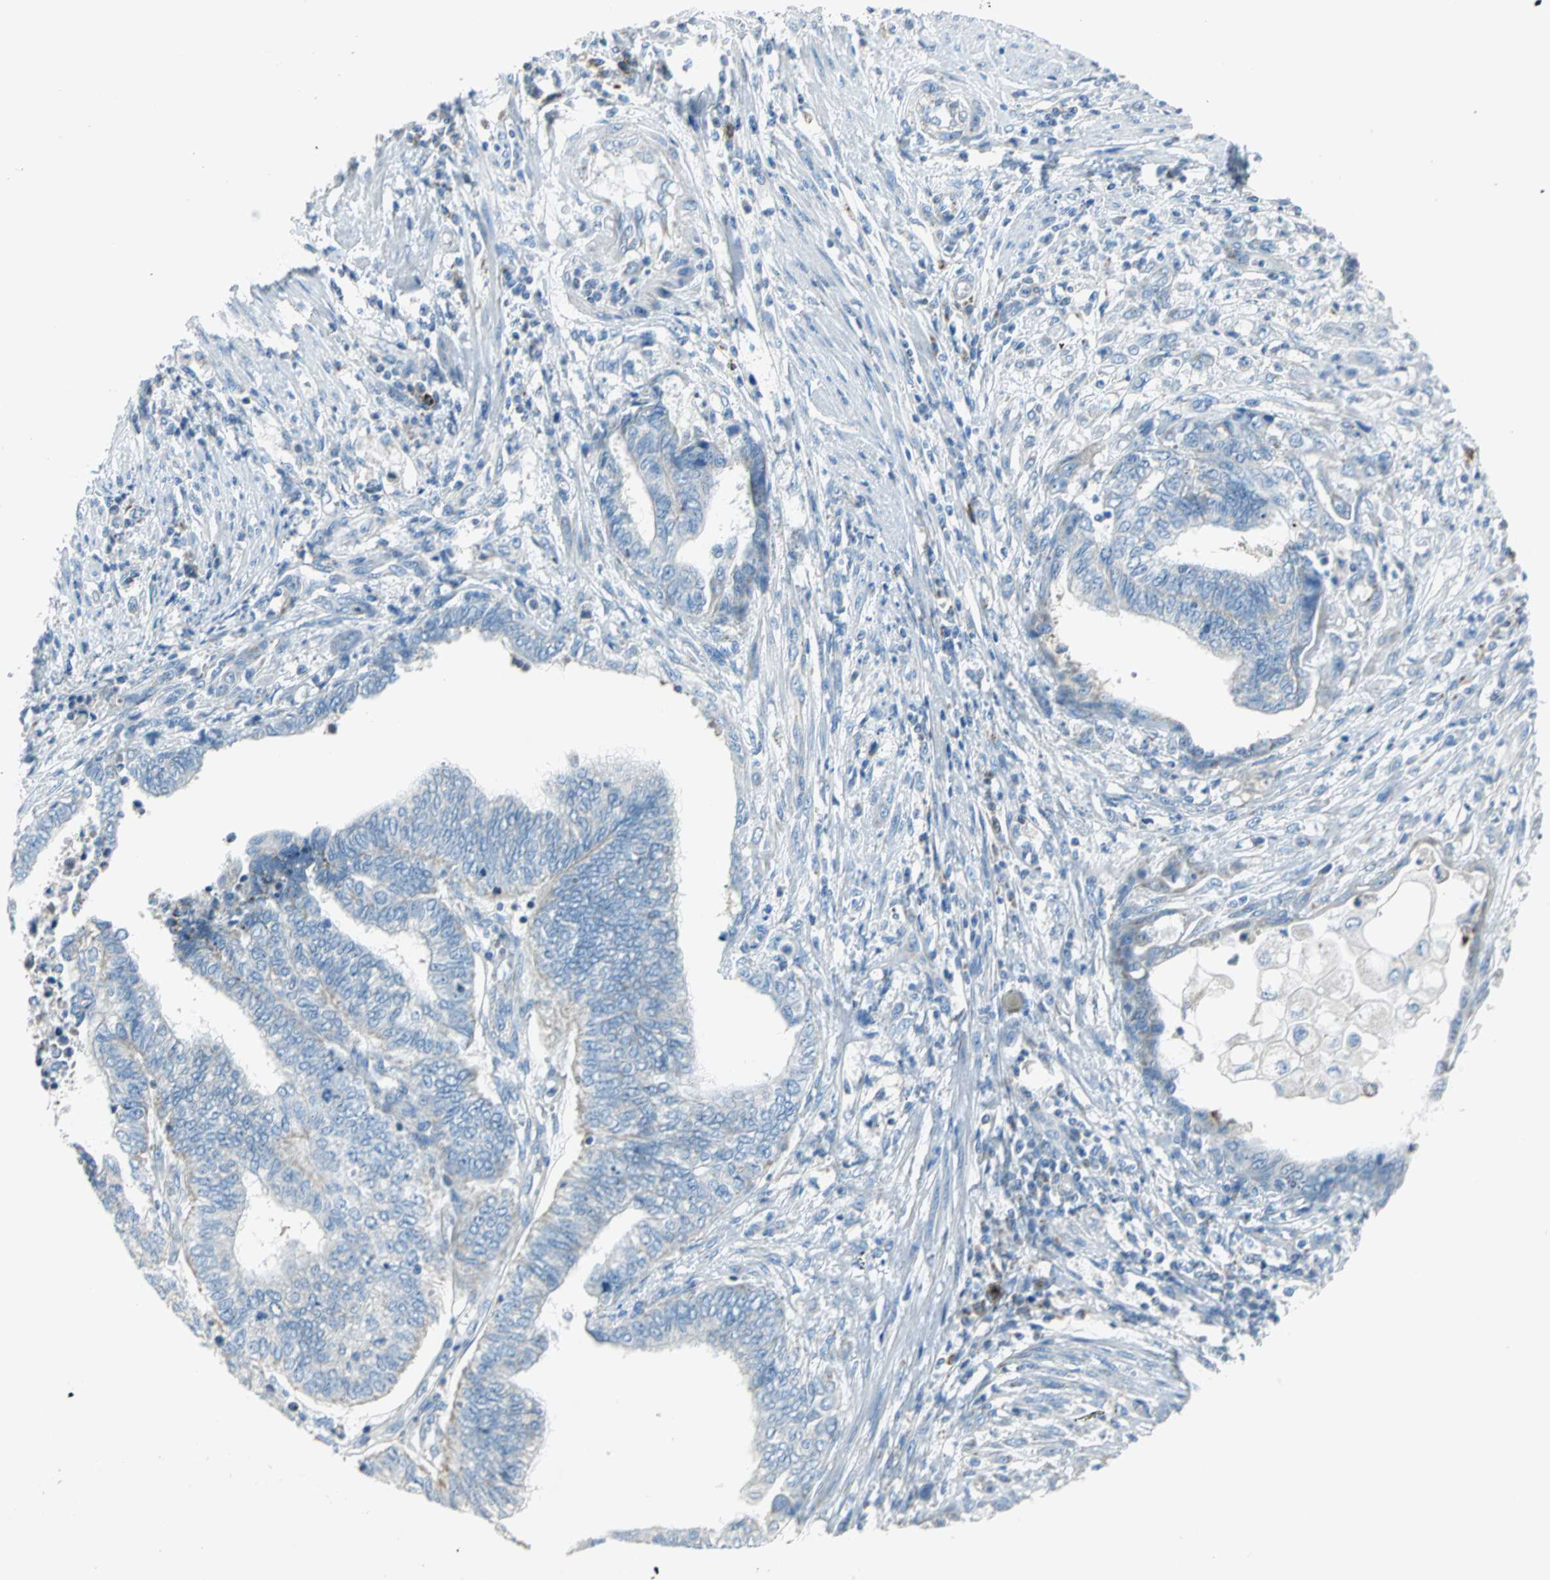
{"staining": {"intensity": "negative", "quantity": "none", "location": "none"}, "tissue": "endometrial cancer", "cell_type": "Tumor cells", "image_type": "cancer", "snomed": [{"axis": "morphology", "description": "Adenocarcinoma, NOS"}, {"axis": "topography", "description": "Uterus"}, {"axis": "topography", "description": "Endometrium"}], "caption": "A photomicrograph of human endometrial cancer is negative for staining in tumor cells. (DAB immunohistochemistry, high magnification).", "gene": "ALOX15", "patient": {"sex": "female", "age": 70}}